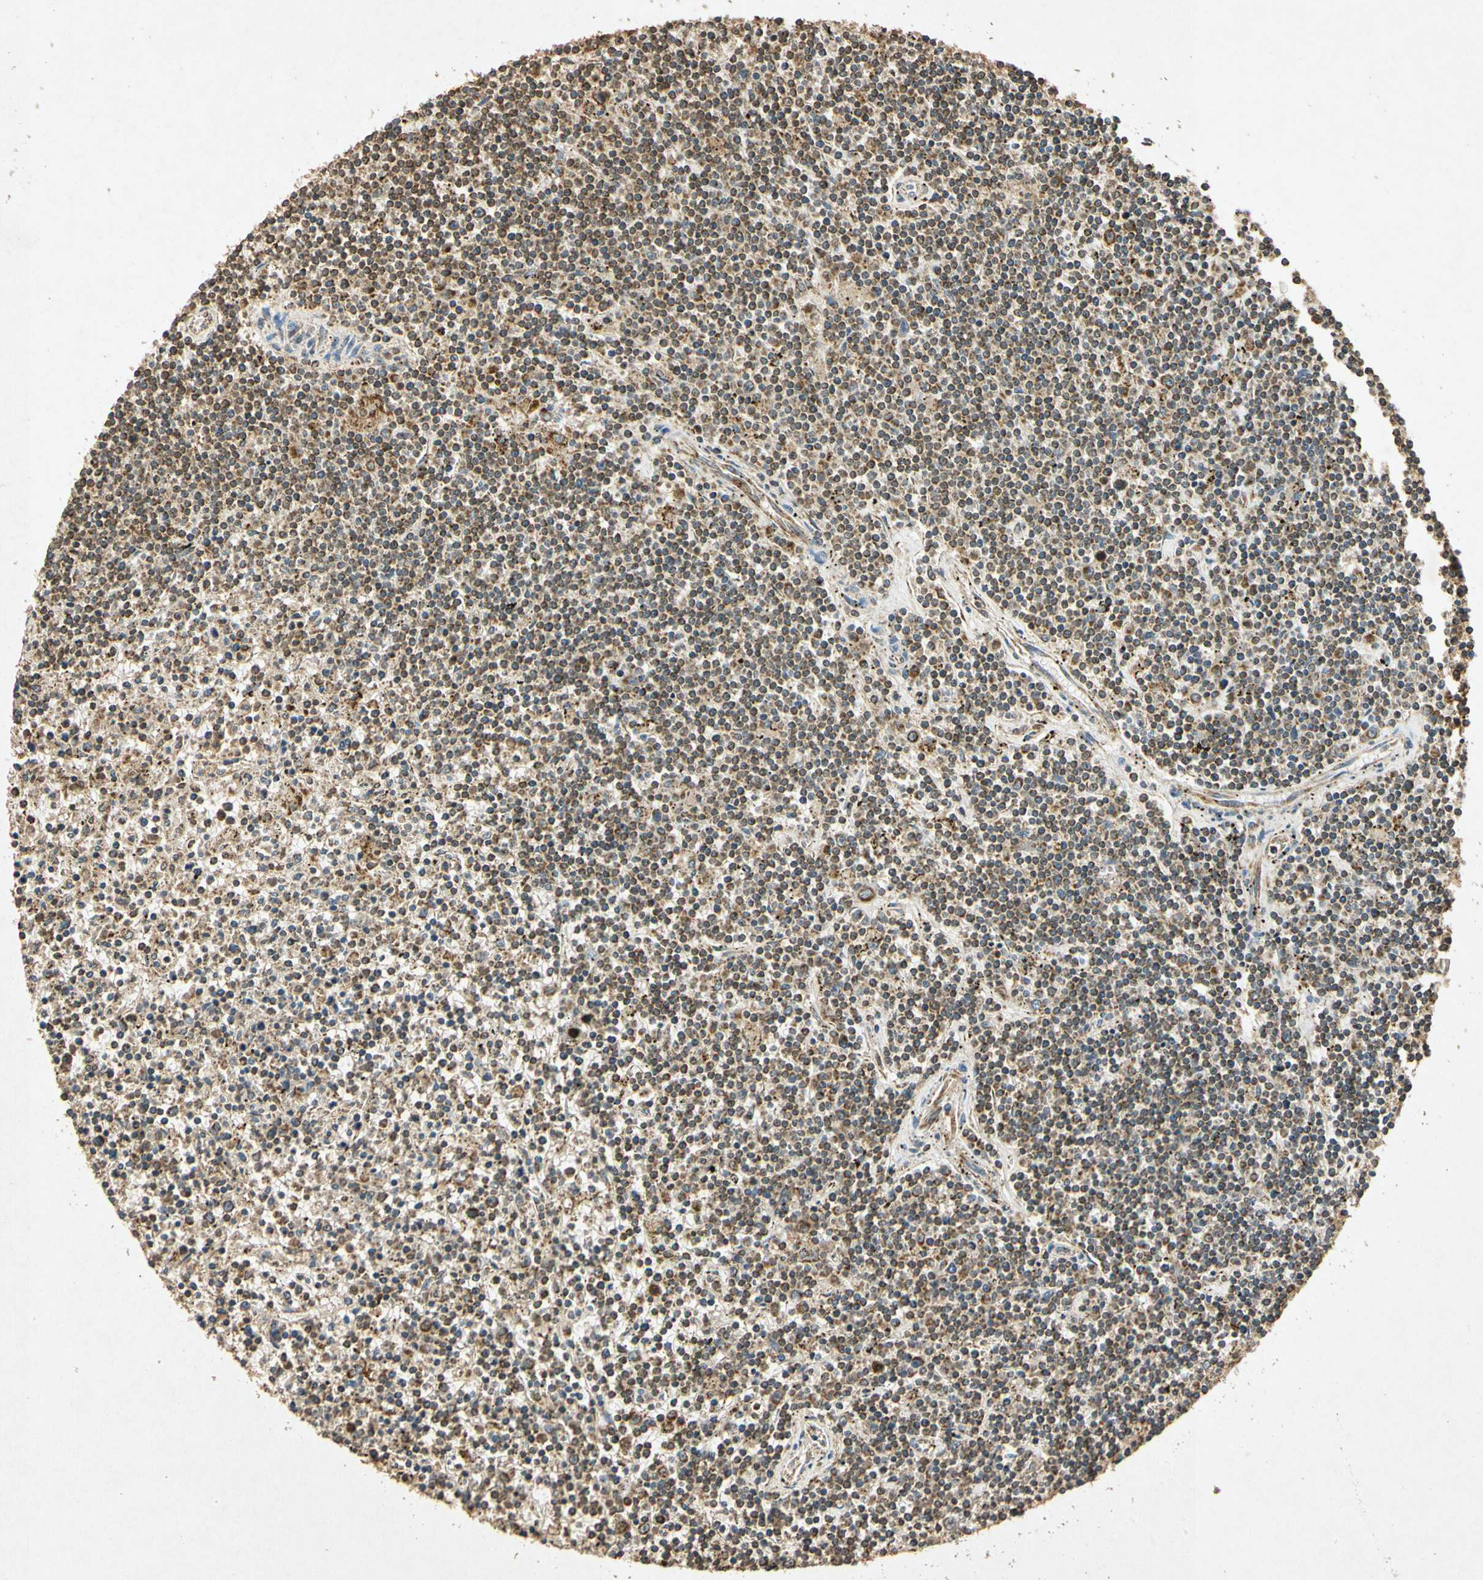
{"staining": {"intensity": "weak", "quantity": ">75%", "location": "cytoplasmic/membranous"}, "tissue": "lymphoma", "cell_type": "Tumor cells", "image_type": "cancer", "snomed": [{"axis": "morphology", "description": "Malignant lymphoma, non-Hodgkin's type, Low grade"}, {"axis": "topography", "description": "Spleen"}], "caption": "A brown stain shows weak cytoplasmic/membranous staining of a protein in human malignant lymphoma, non-Hodgkin's type (low-grade) tumor cells.", "gene": "PRDX3", "patient": {"sex": "male", "age": 76}}